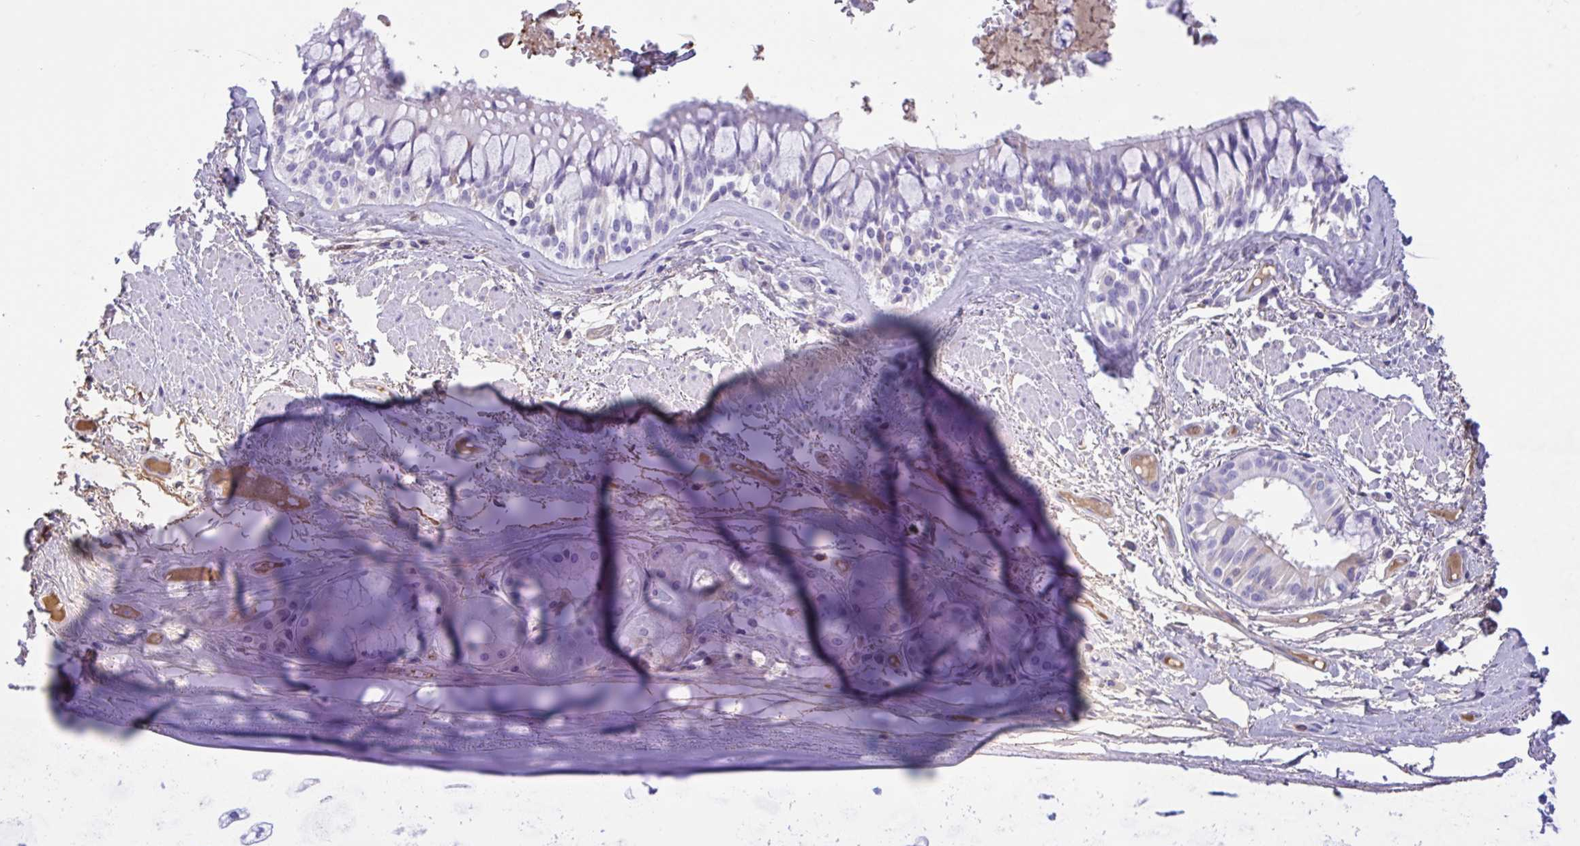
{"staining": {"intensity": "negative", "quantity": "none", "location": "none"}, "tissue": "adipose tissue", "cell_type": "Adipocytes", "image_type": "normal", "snomed": [{"axis": "morphology", "description": "Normal tissue, NOS"}, {"axis": "topography", "description": "Cartilage tissue"}, {"axis": "topography", "description": "Bronchus"}], "caption": "The micrograph displays no significant expression in adipocytes of adipose tissue.", "gene": "LARGE2", "patient": {"sex": "male", "age": 64}}